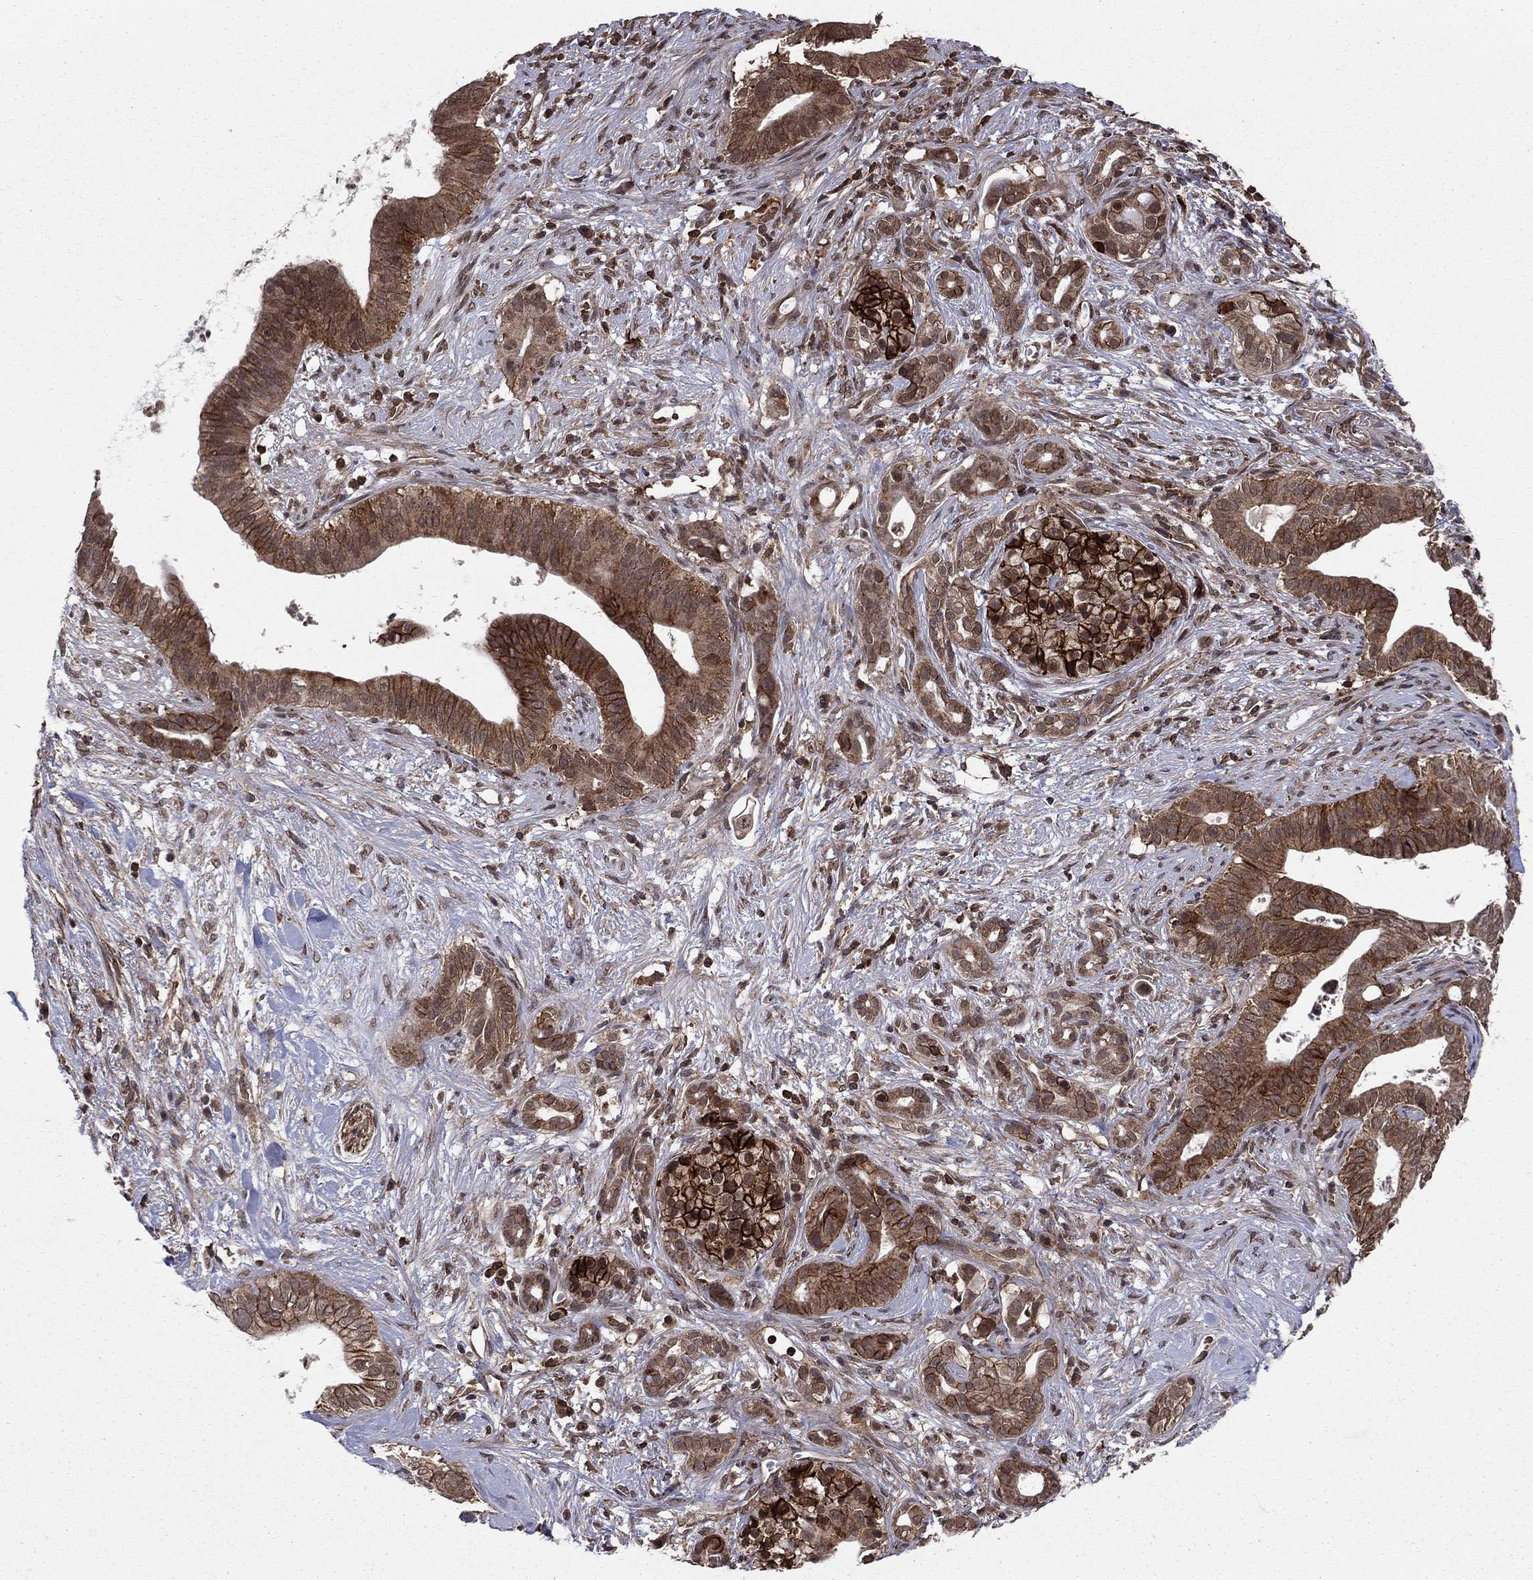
{"staining": {"intensity": "moderate", "quantity": ">75%", "location": "cytoplasmic/membranous"}, "tissue": "pancreatic cancer", "cell_type": "Tumor cells", "image_type": "cancer", "snomed": [{"axis": "morphology", "description": "Adenocarcinoma, NOS"}, {"axis": "topography", "description": "Pancreas"}], "caption": "Tumor cells demonstrate medium levels of moderate cytoplasmic/membranous positivity in about >75% of cells in human pancreatic cancer.", "gene": "SSX2IP", "patient": {"sex": "male", "age": 61}}